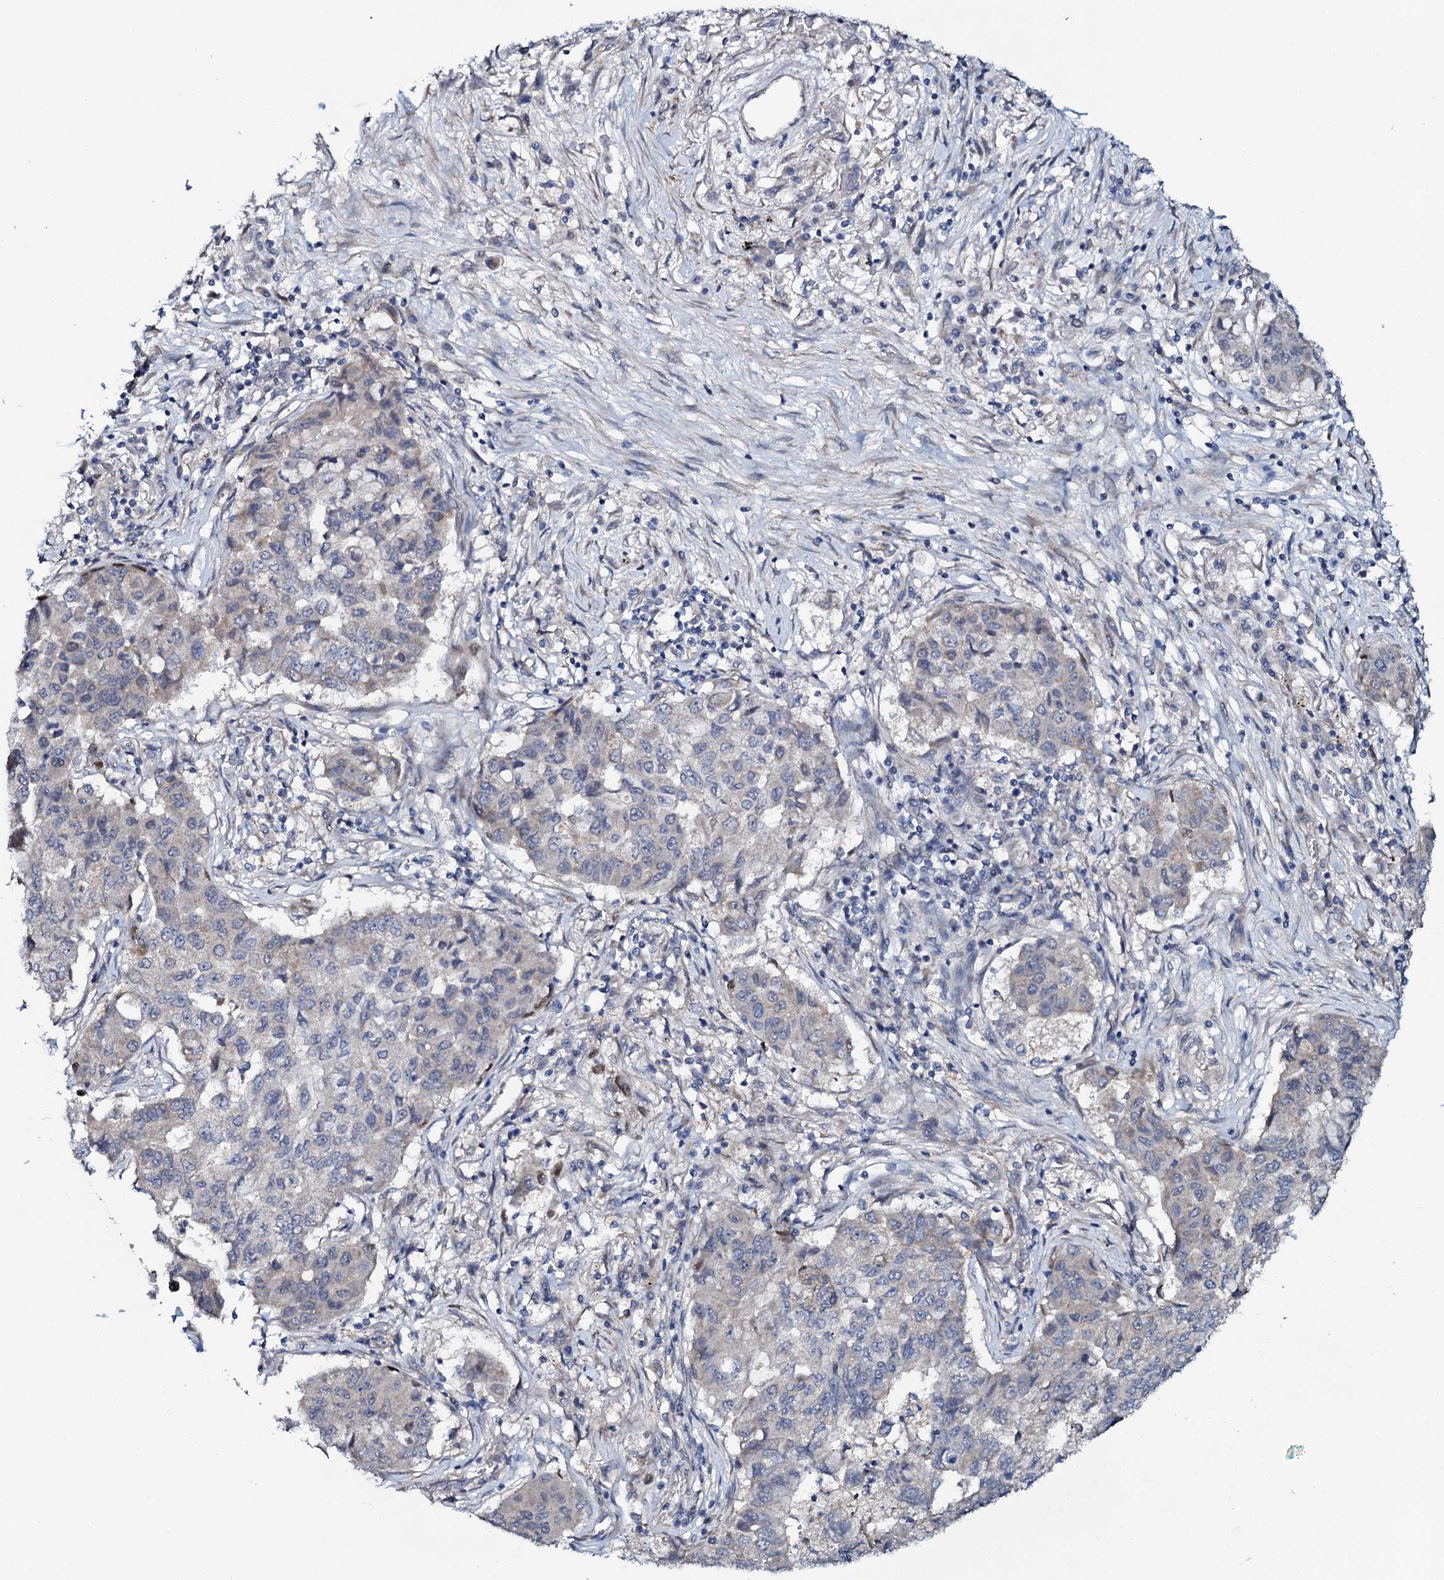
{"staining": {"intensity": "negative", "quantity": "none", "location": "none"}, "tissue": "lung cancer", "cell_type": "Tumor cells", "image_type": "cancer", "snomed": [{"axis": "morphology", "description": "Squamous cell carcinoma, NOS"}, {"axis": "topography", "description": "Lung"}], "caption": "Human squamous cell carcinoma (lung) stained for a protein using immunohistochemistry demonstrates no expression in tumor cells.", "gene": "PPP1R3D", "patient": {"sex": "male", "age": 74}}